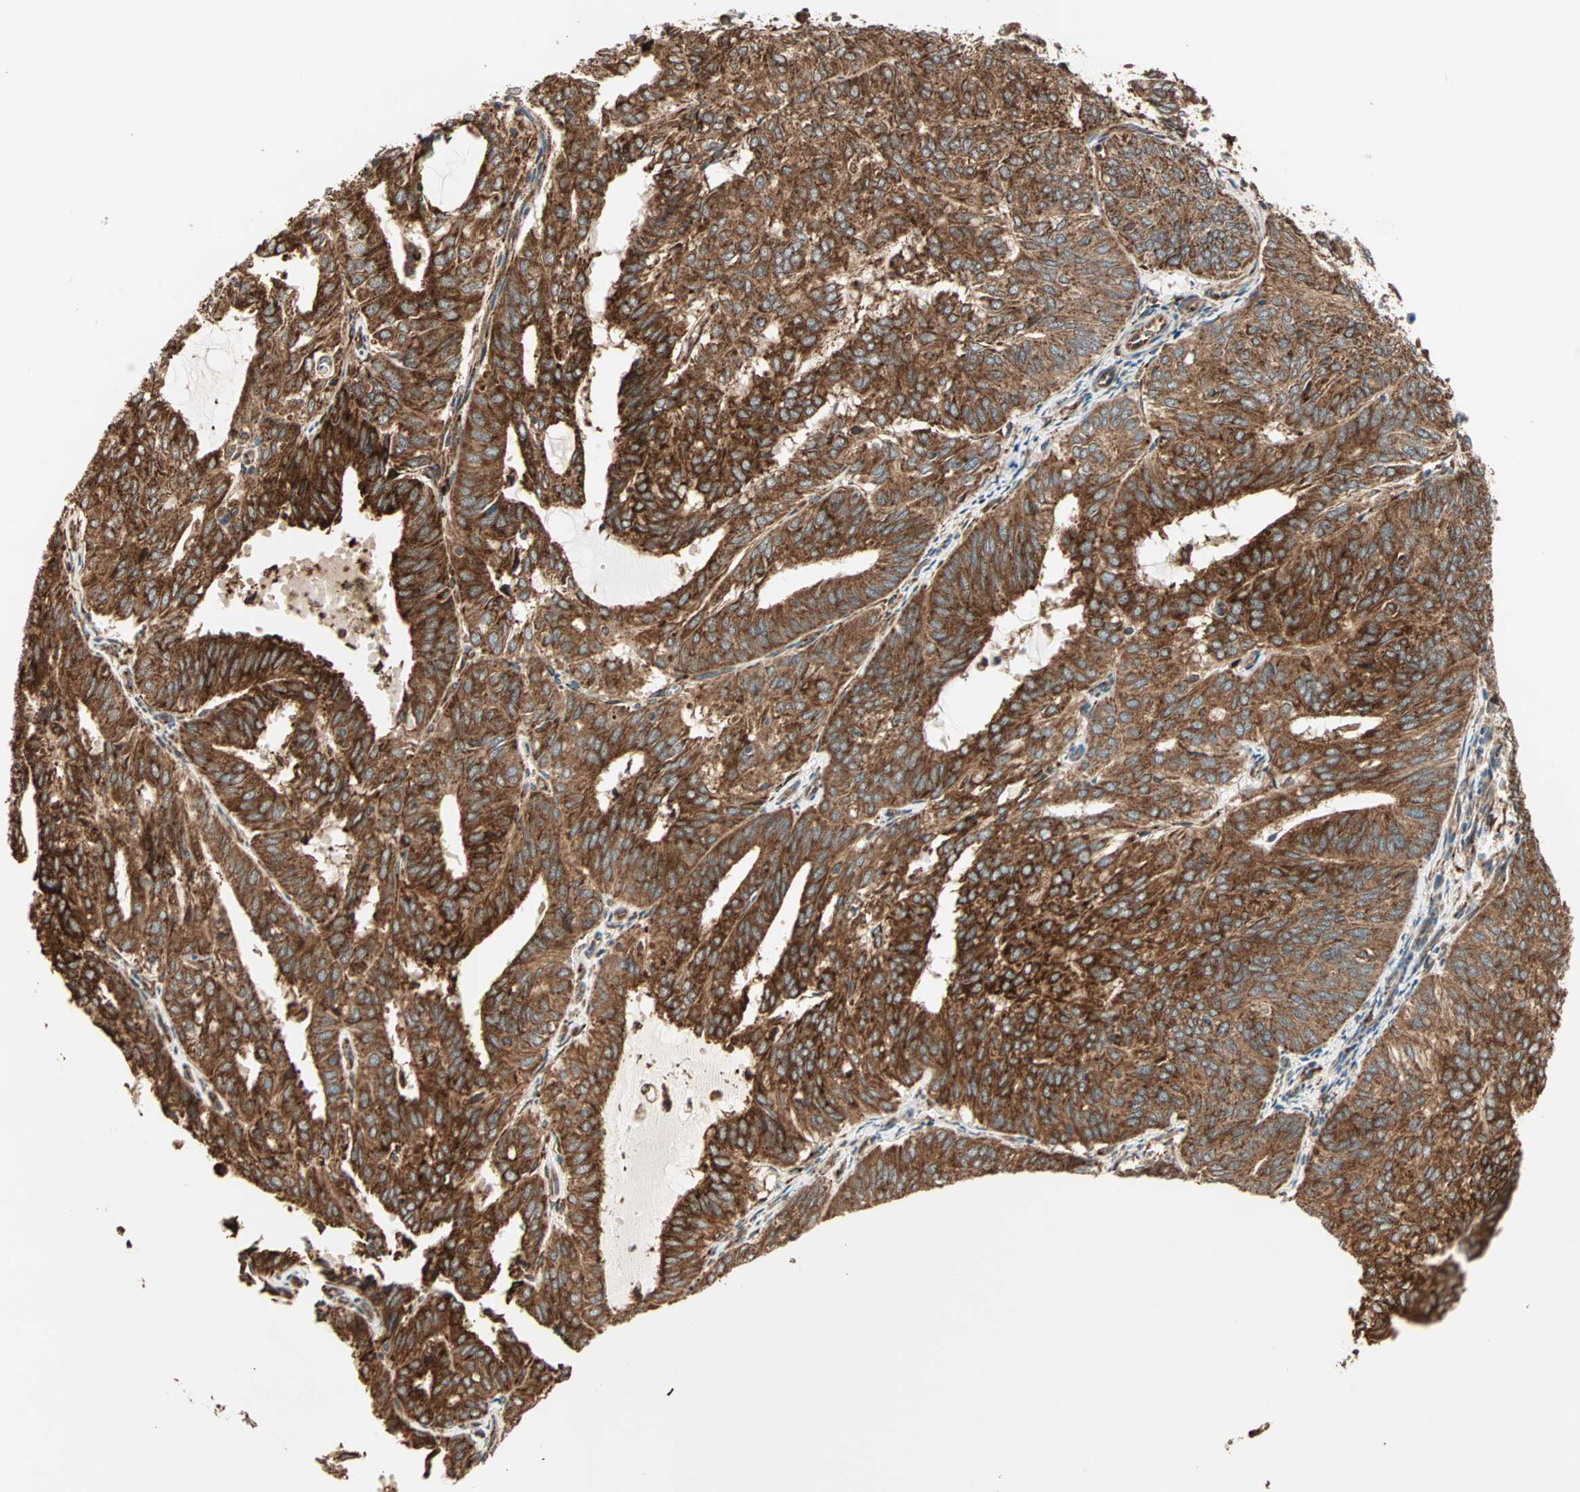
{"staining": {"intensity": "strong", "quantity": ">75%", "location": "cytoplasmic/membranous"}, "tissue": "endometrial cancer", "cell_type": "Tumor cells", "image_type": "cancer", "snomed": [{"axis": "morphology", "description": "Adenocarcinoma, NOS"}, {"axis": "topography", "description": "Uterus"}], "caption": "Immunohistochemistry (IHC) micrograph of adenocarcinoma (endometrial) stained for a protein (brown), which exhibits high levels of strong cytoplasmic/membranous expression in approximately >75% of tumor cells.", "gene": "P4HA1", "patient": {"sex": "female", "age": 60}}